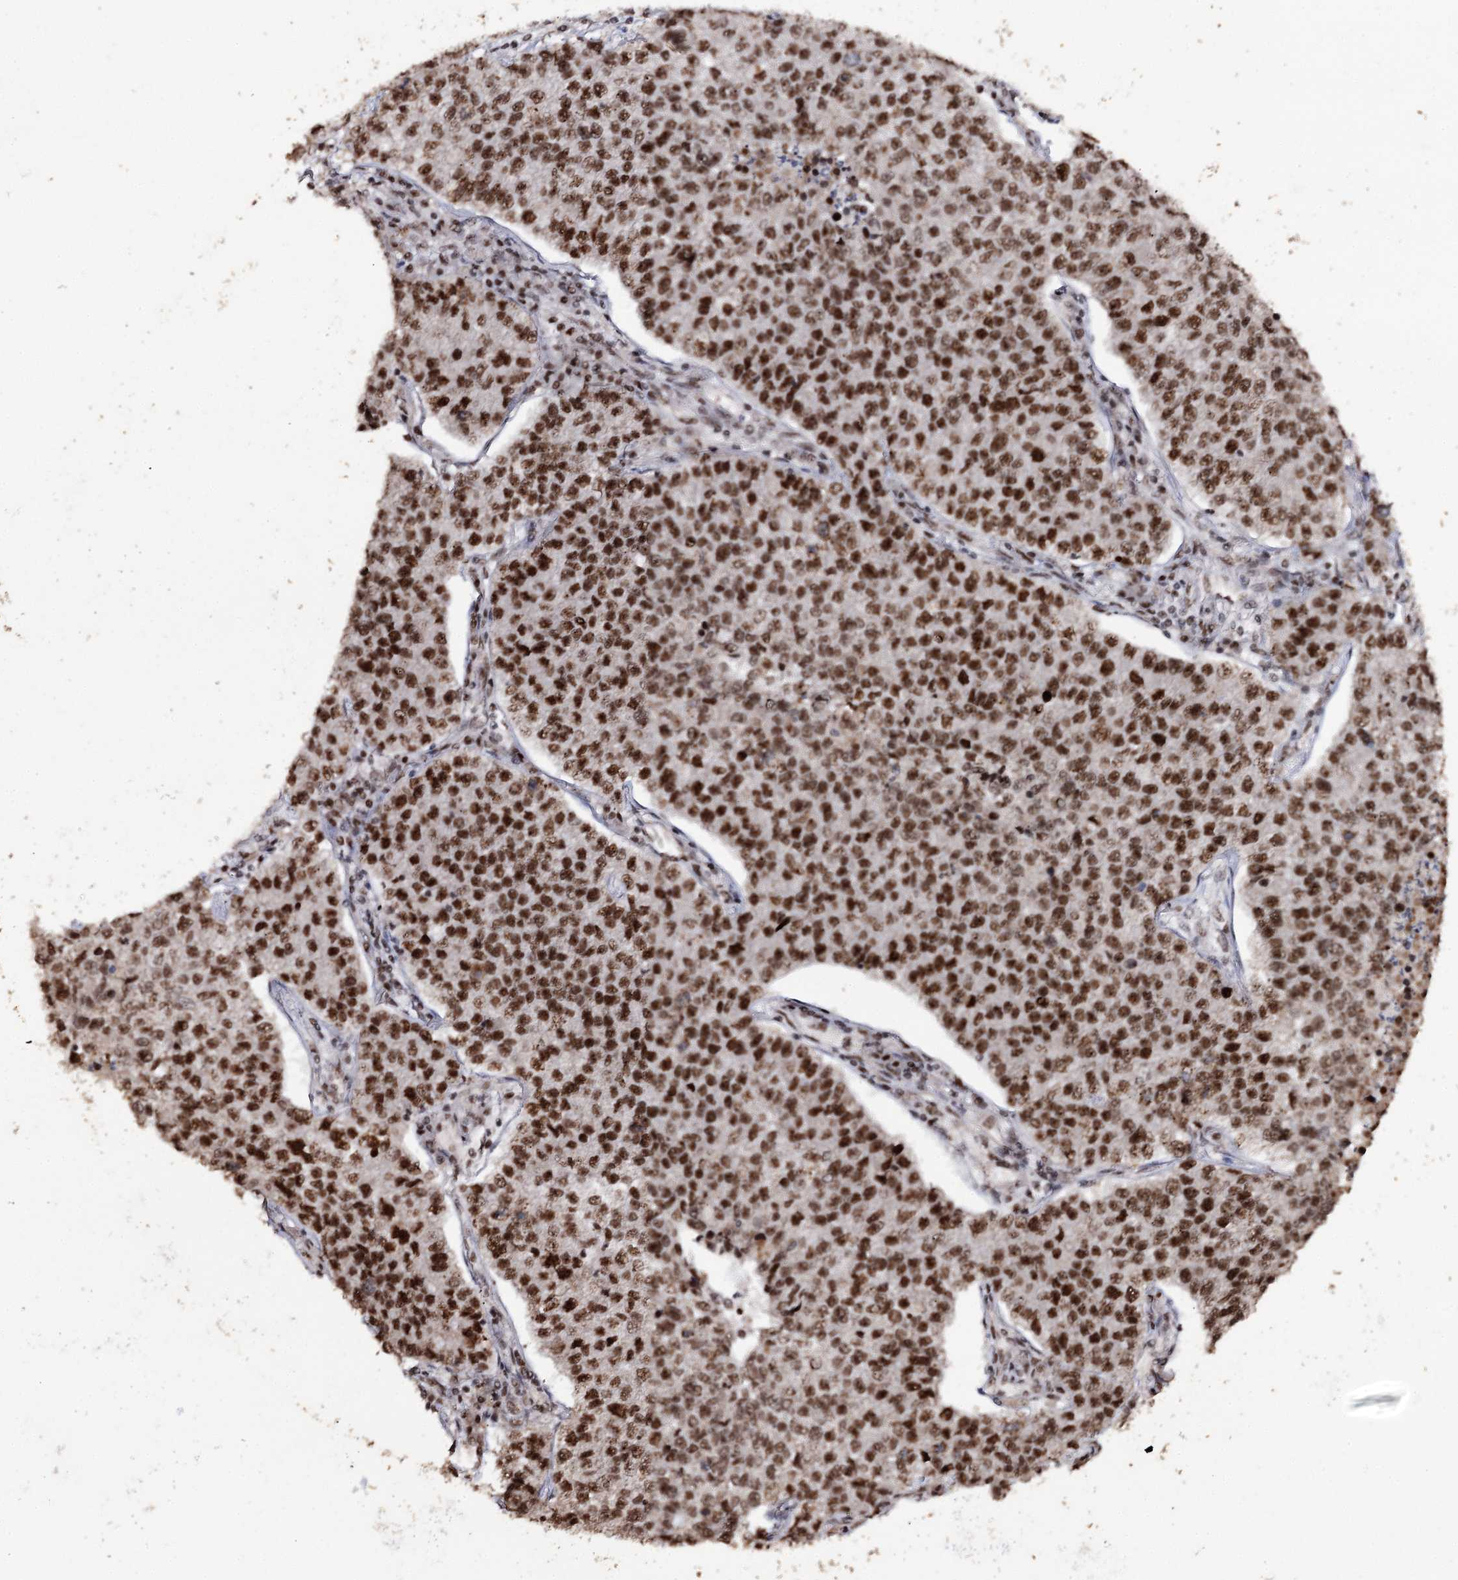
{"staining": {"intensity": "strong", "quantity": ">75%", "location": "nuclear"}, "tissue": "lung cancer", "cell_type": "Tumor cells", "image_type": "cancer", "snomed": [{"axis": "morphology", "description": "Adenocarcinoma, NOS"}, {"axis": "topography", "description": "Lung"}], "caption": "Immunohistochemistry (IHC) staining of lung cancer (adenocarcinoma), which demonstrates high levels of strong nuclear expression in about >75% of tumor cells indicating strong nuclear protein positivity. The staining was performed using DAB (brown) for protein detection and nuclei were counterstained in hematoxylin (blue).", "gene": "U2SURP", "patient": {"sex": "male", "age": 49}}